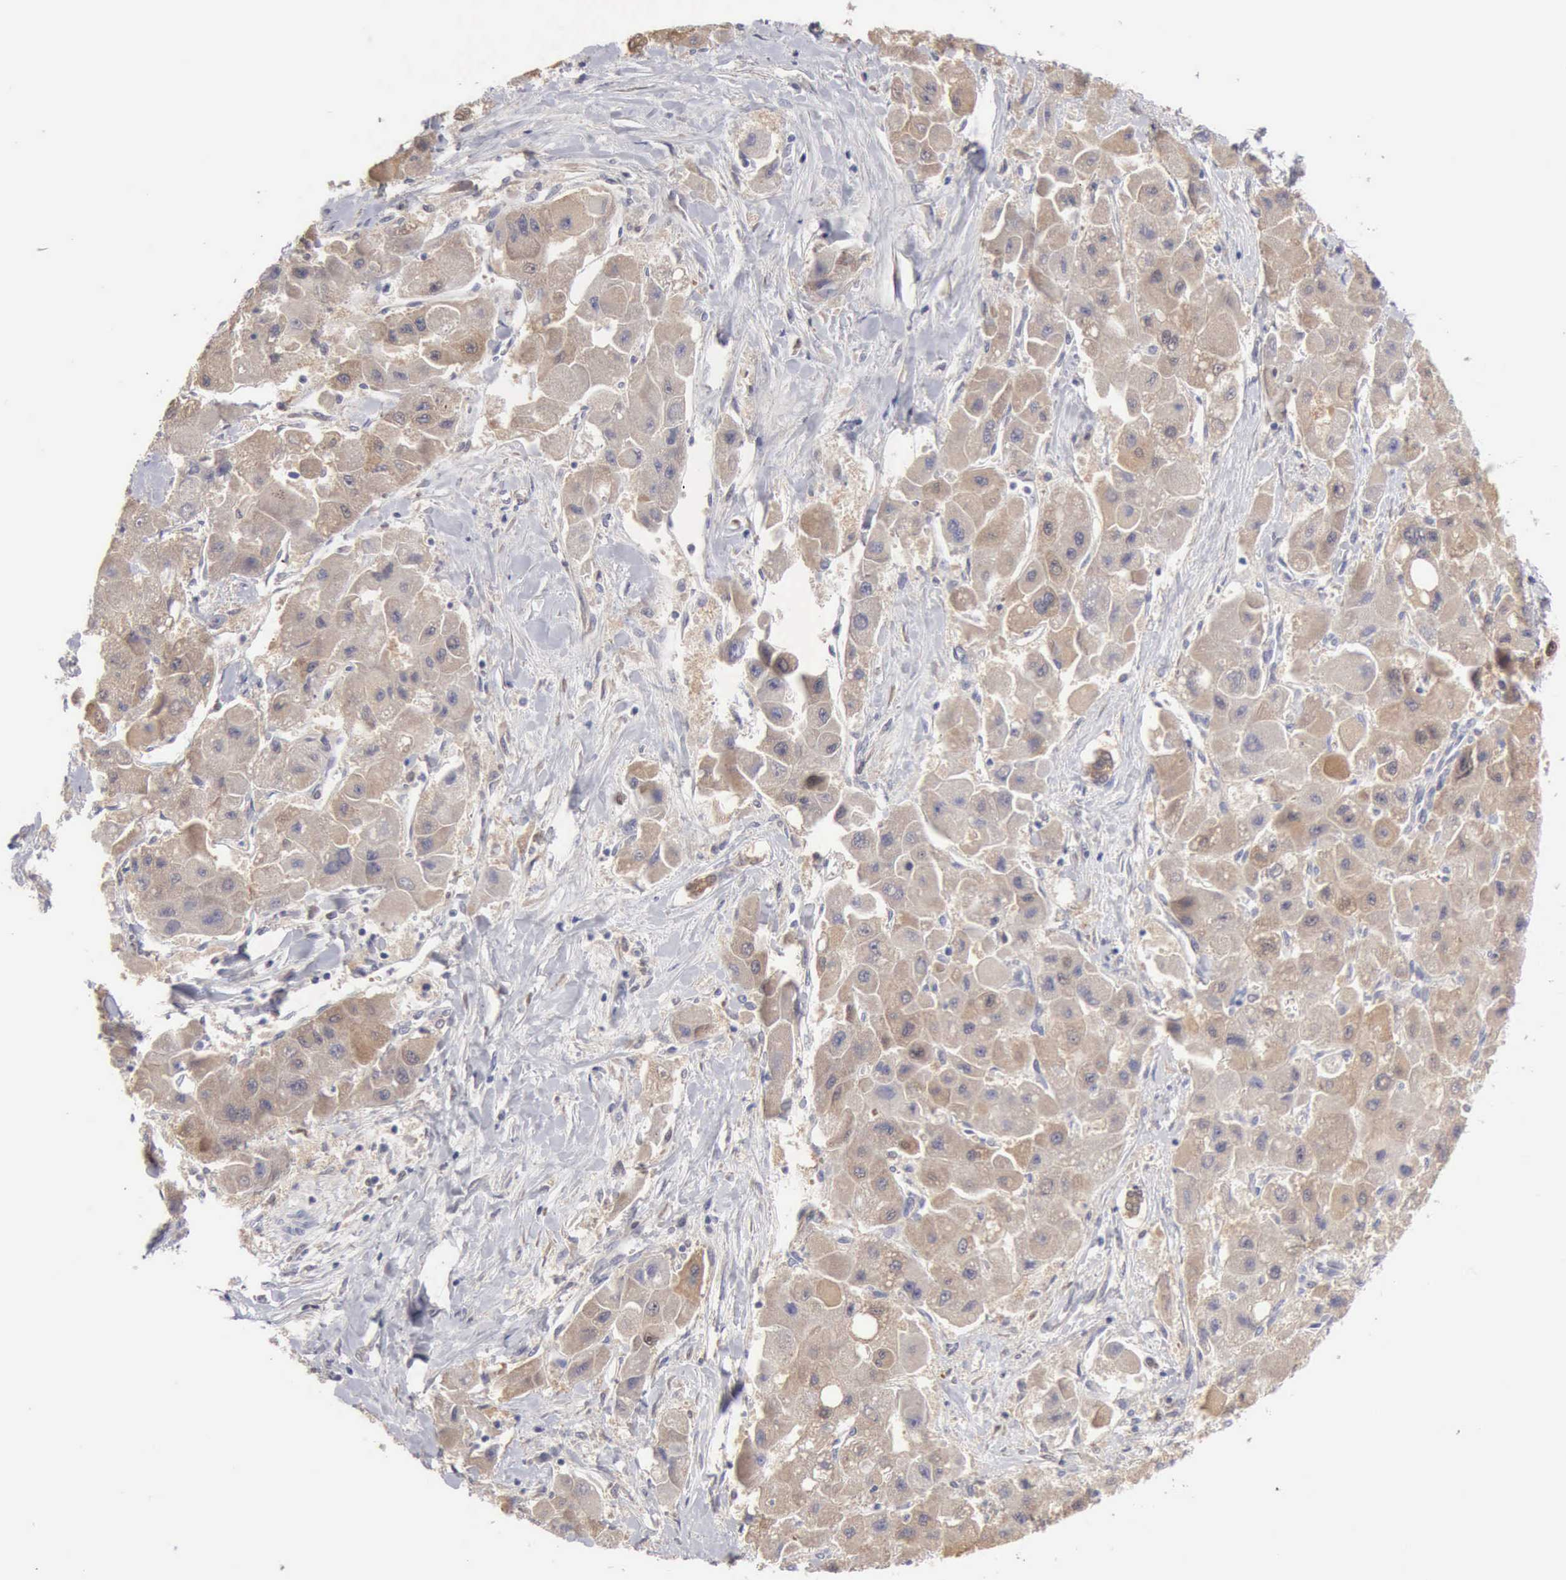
{"staining": {"intensity": "weak", "quantity": ">75%", "location": "cytoplasmic/membranous"}, "tissue": "liver cancer", "cell_type": "Tumor cells", "image_type": "cancer", "snomed": [{"axis": "morphology", "description": "Carcinoma, Hepatocellular, NOS"}, {"axis": "topography", "description": "Liver"}], "caption": "There is low levels of weak cytoplasmic/membranous positivity in tumor cells of liver hepatocellular carcinoma, as demonstrated by immunohistochemical staining (brown color).", "gene": "PTGR2", "patient": {"sex": "male", "age": 24}}